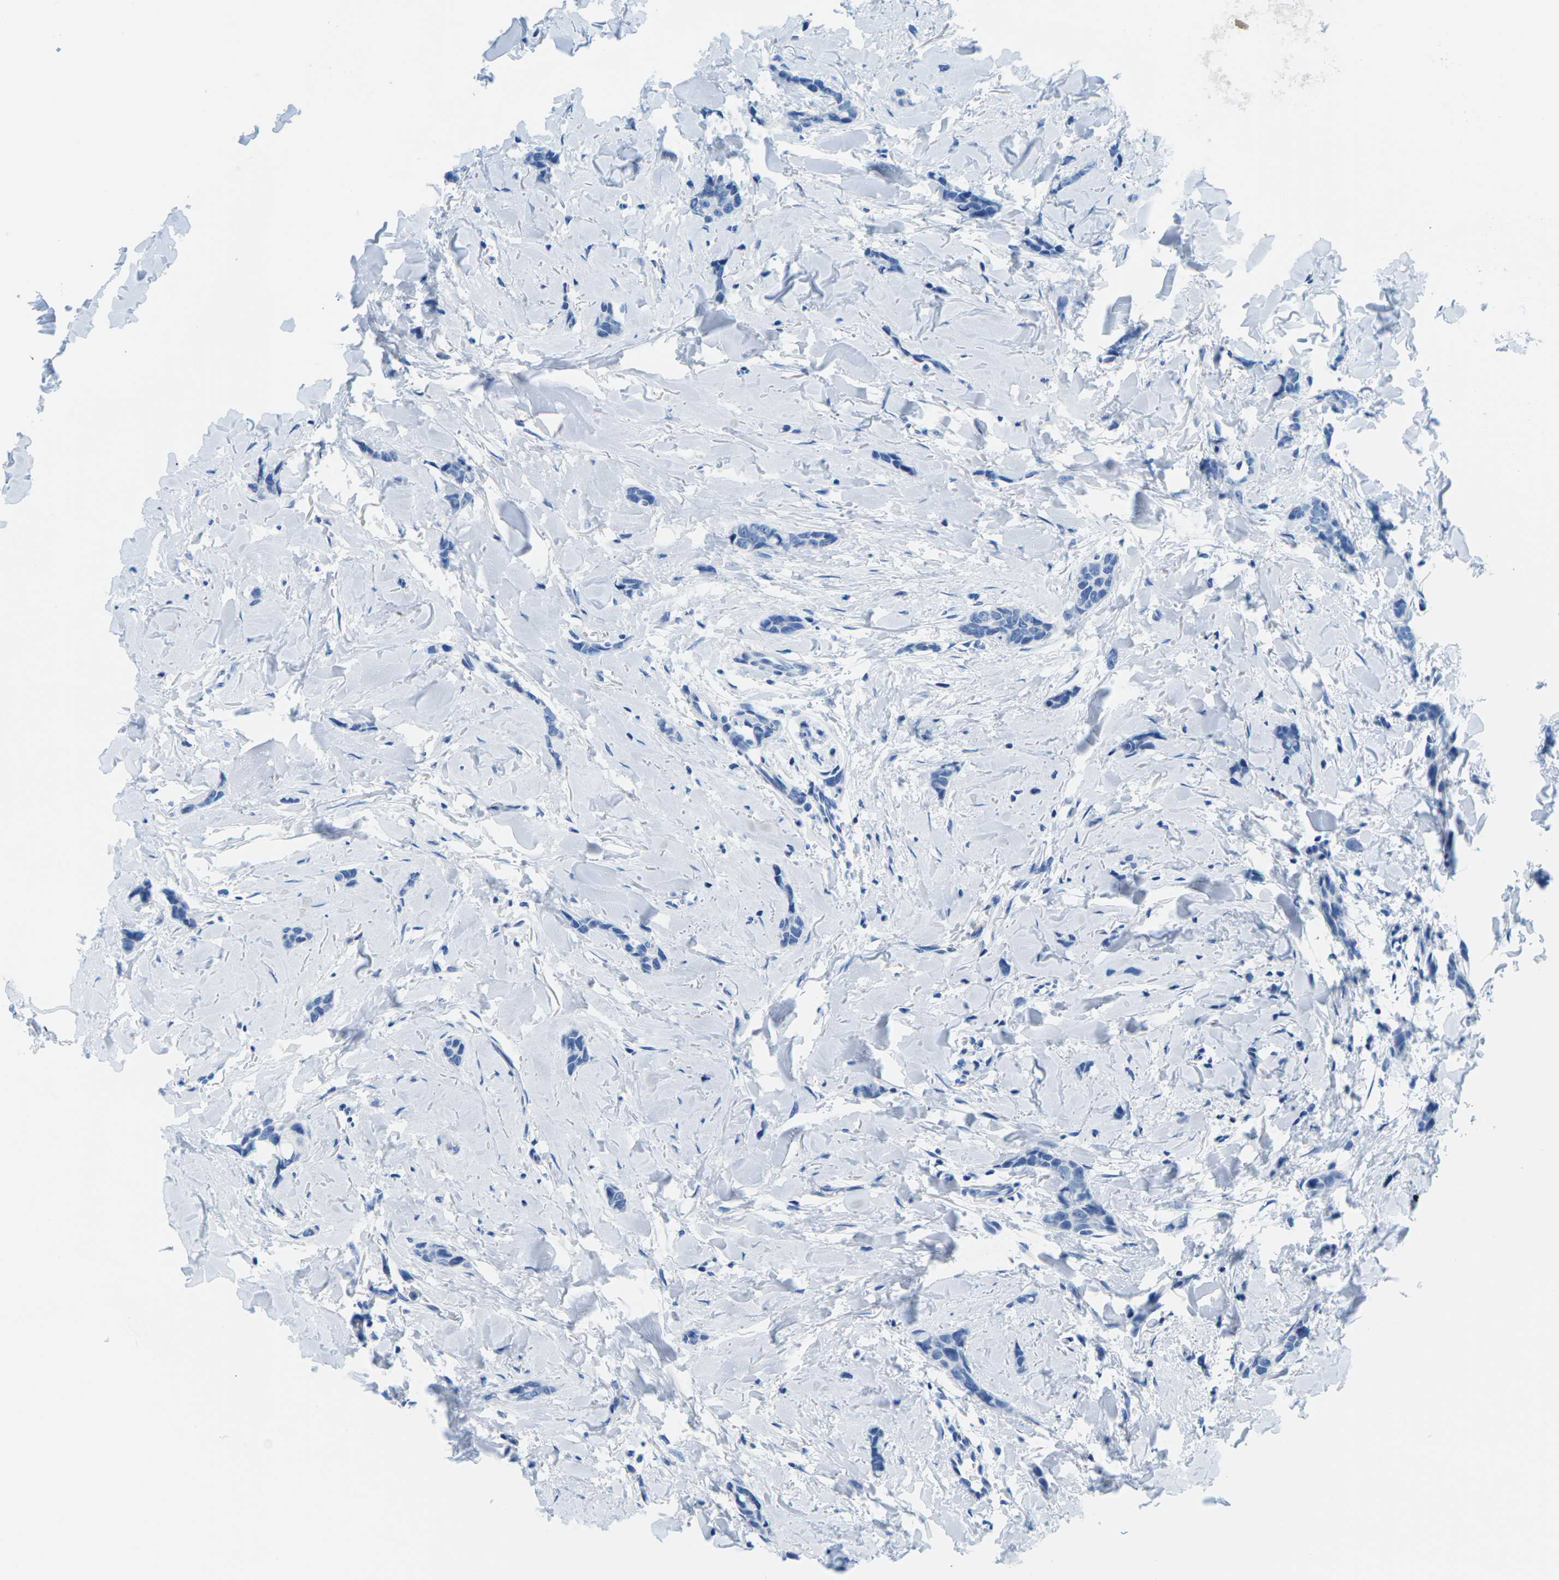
{"staining": {"intensity": "negative", "quantity": "none", "location": "none"}, "tissue": "breast cancer", "cell_type": "Tumor cells", "image_type": "cancer", "snomed": [{"axis": "morphology", "description": "Lobular carcinoma"}, {"axis": "topography", "description": "Skin"}, {"axis": "topography", "description": "Breast"}], "caption": "Photomicrograph shows no significant protein staining in tumor cells of breast cancer (lobular carcinoma).", "gene": "SLC12A1", "patient": {"sex": "female", "age": 46}}